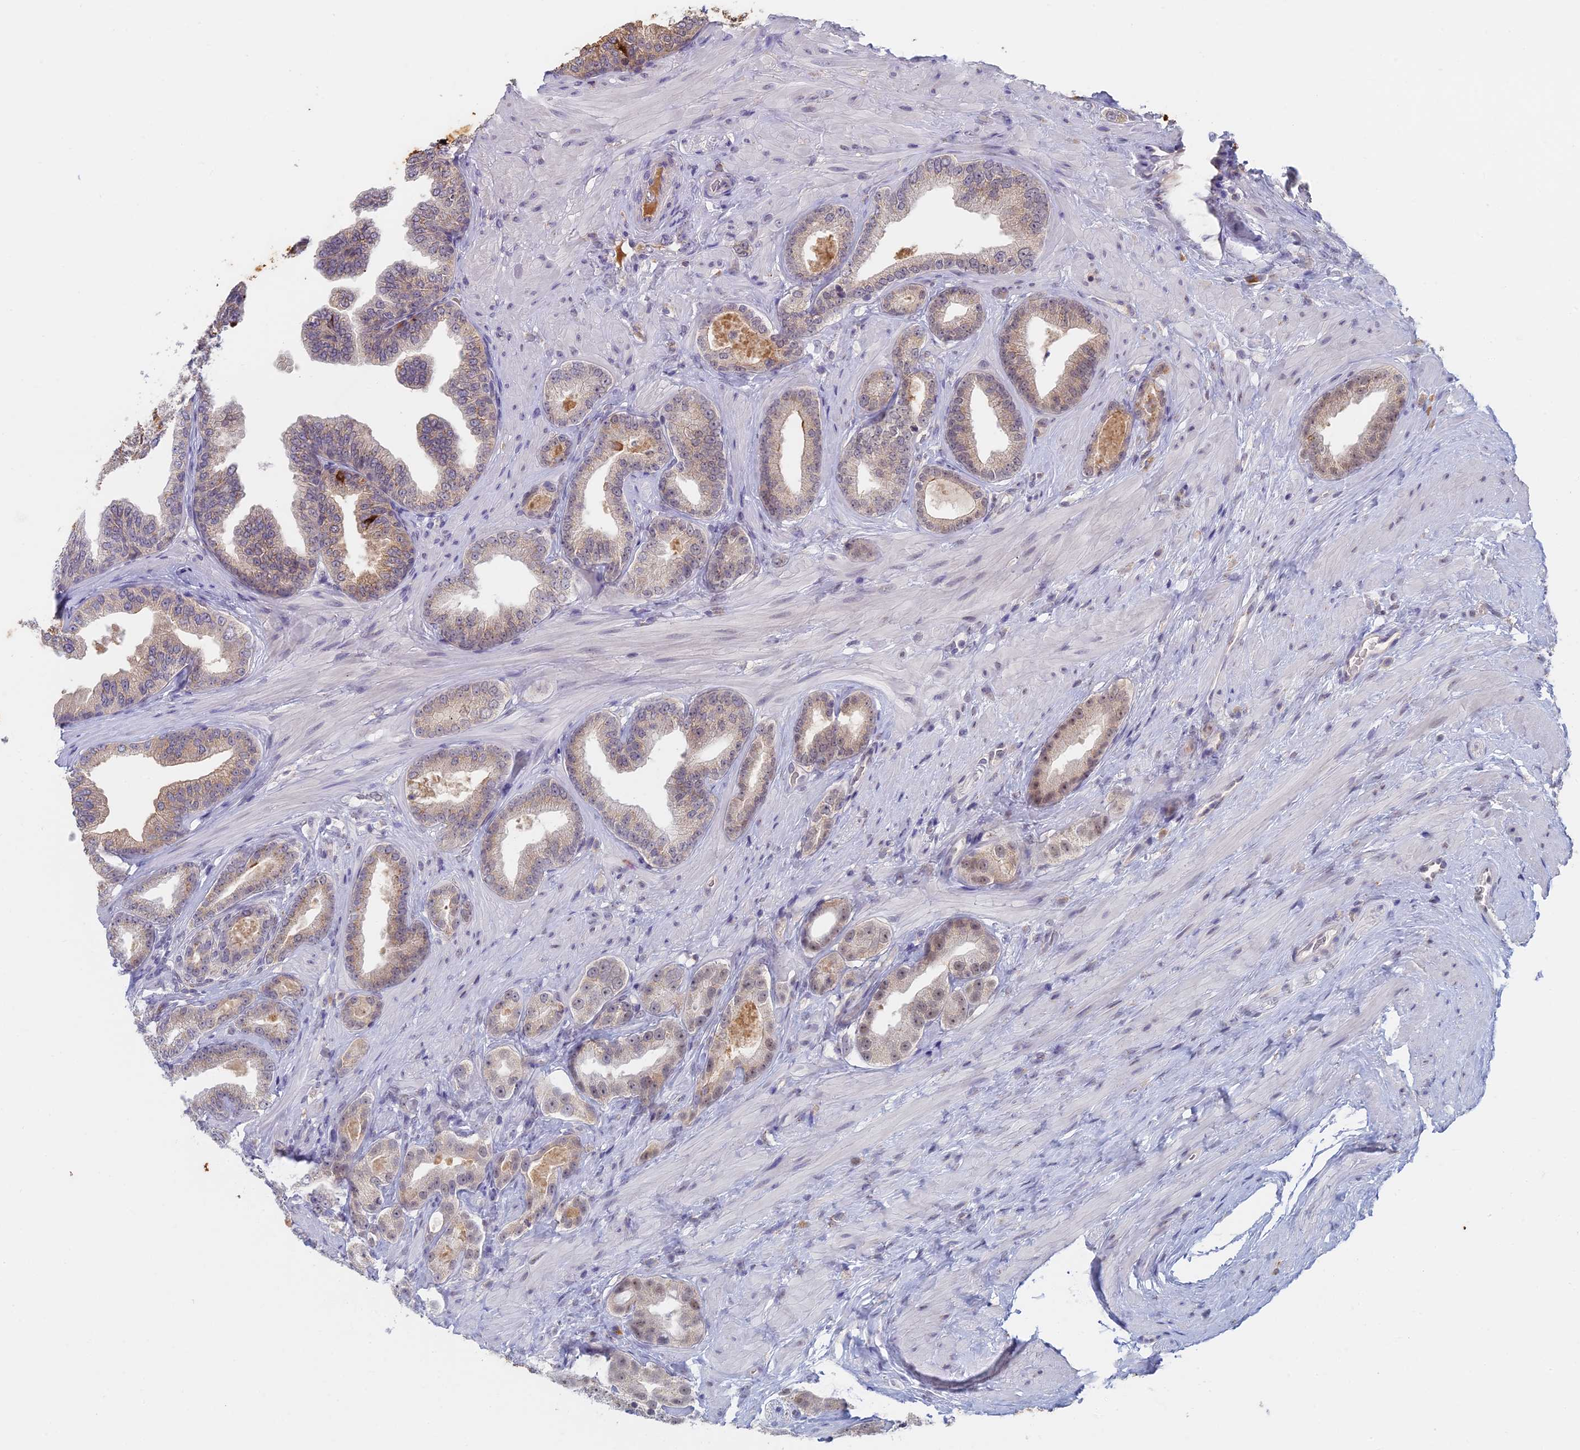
{"staining": {"intensity": "negative", "quantity": "none", "location": "none"}, "tissue": "prostate cancer", "cell_type": "Tumor cells", "image_type": "cancer", "snomed": [{"axis": "morphology", "description": "Adenocarcinoma, Low grade"}, {"axis": "topography", "description": "Prostate"}], "caption": "IHC of human prostate cancer exhibits no staining in tumor cells.", "gene": "GPATCH1", "patient": {"sex": "male", "age": 63}}